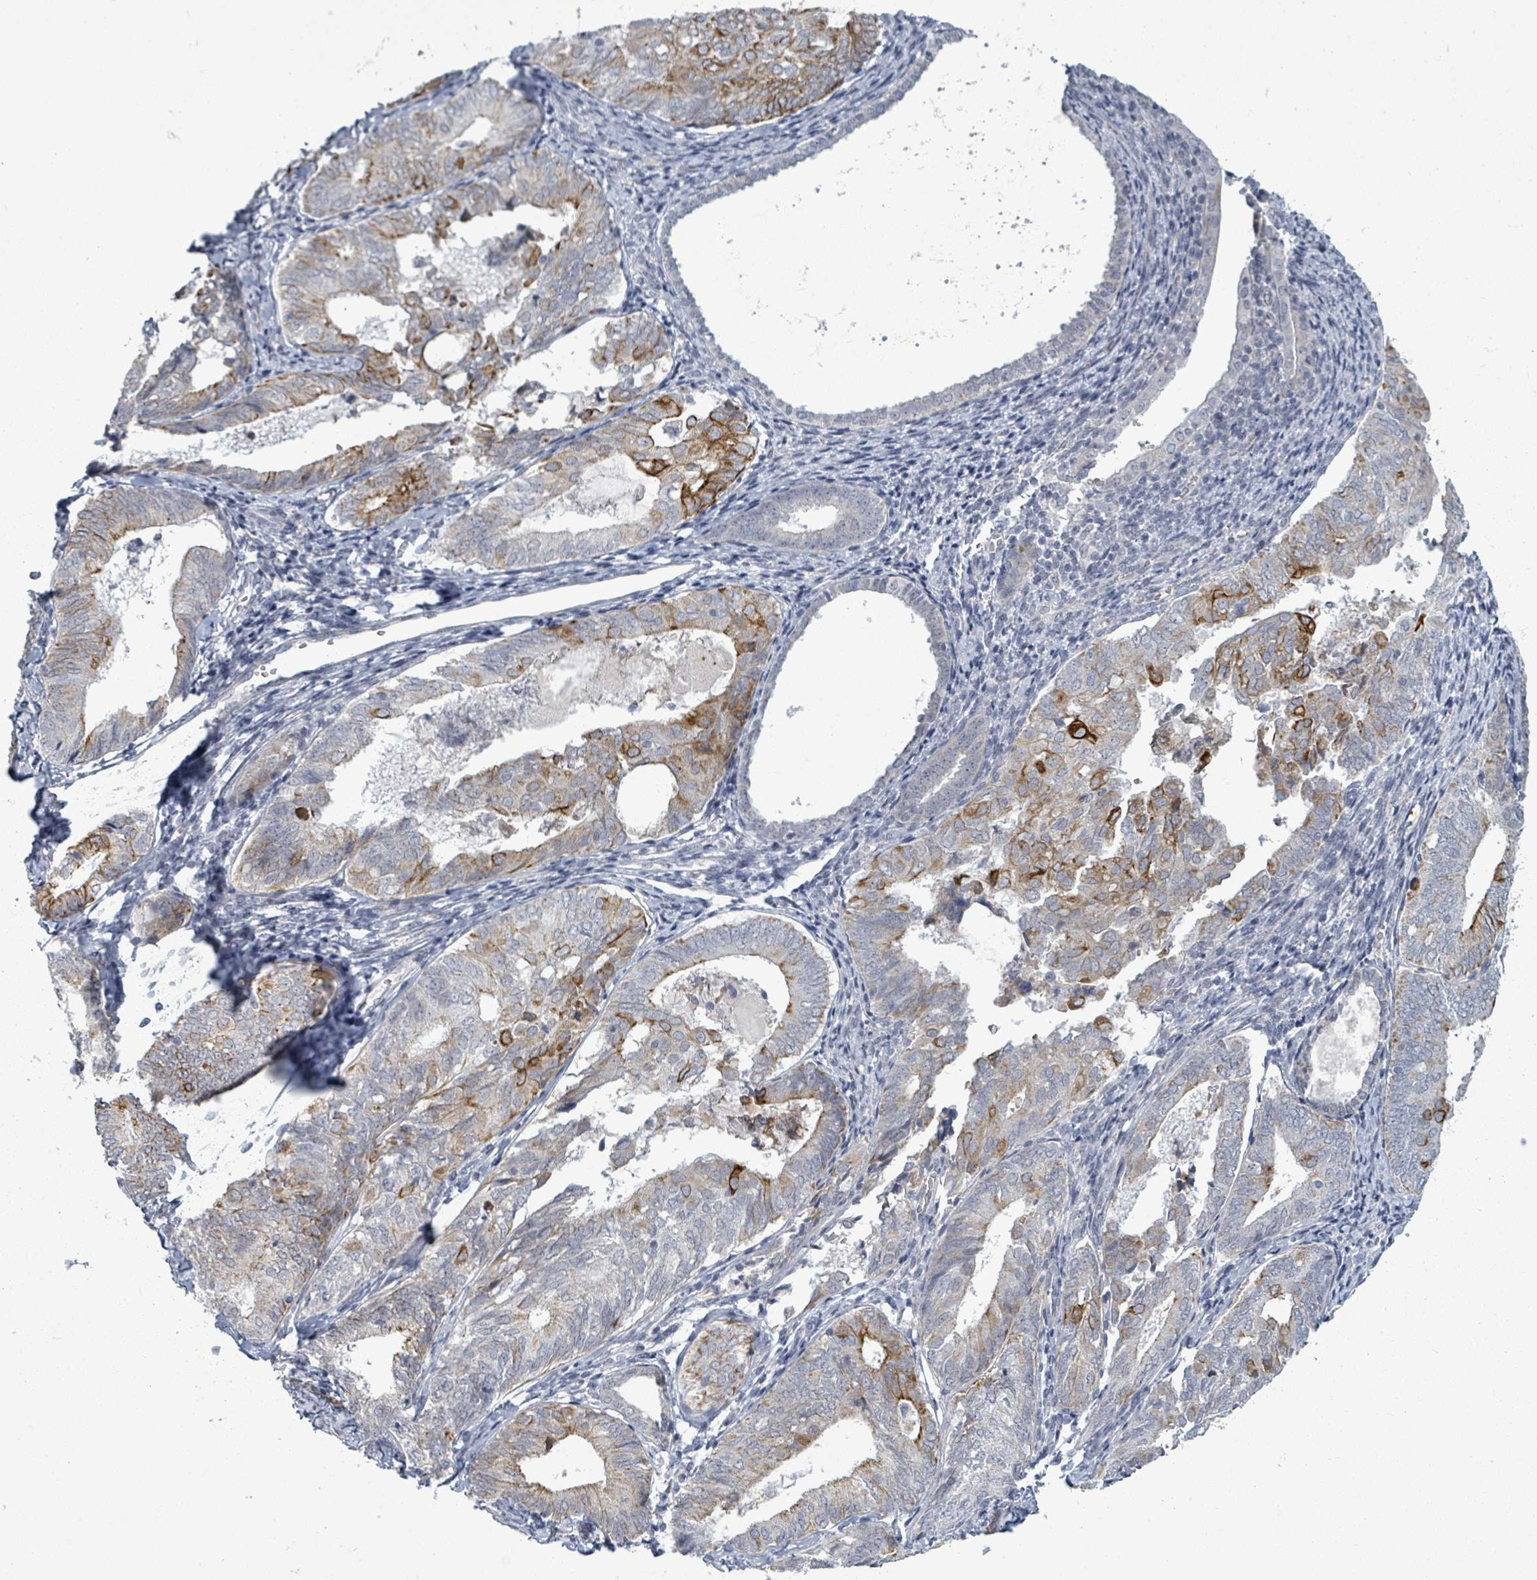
{"staining": {"intensity": "strong", "quantity": "<25%", "location": "cytoplasmic/membranous"}, "tissue": "endometrial cancer", "cell_type": "Tumor cells", "image_type": "cancer", "snomed": [{"axis": "morphology", "description": "Adenocarcinoma, NOS"}, {"axis": "topography", "description": "Endometrium"}], "caption": "Endometrial cancer (adenocarcinoma) was stained to show a protein in brown. There is medium levels of strong cytoplasmic/membranous staining in about <25% of tumor cells. (DAB (3,3'-diaminobenzidine) IHC, brown staining for protein, blue staining for nuclei).", "gene": "PTPN20", "patient": {"sex": "female", "age": 87}}